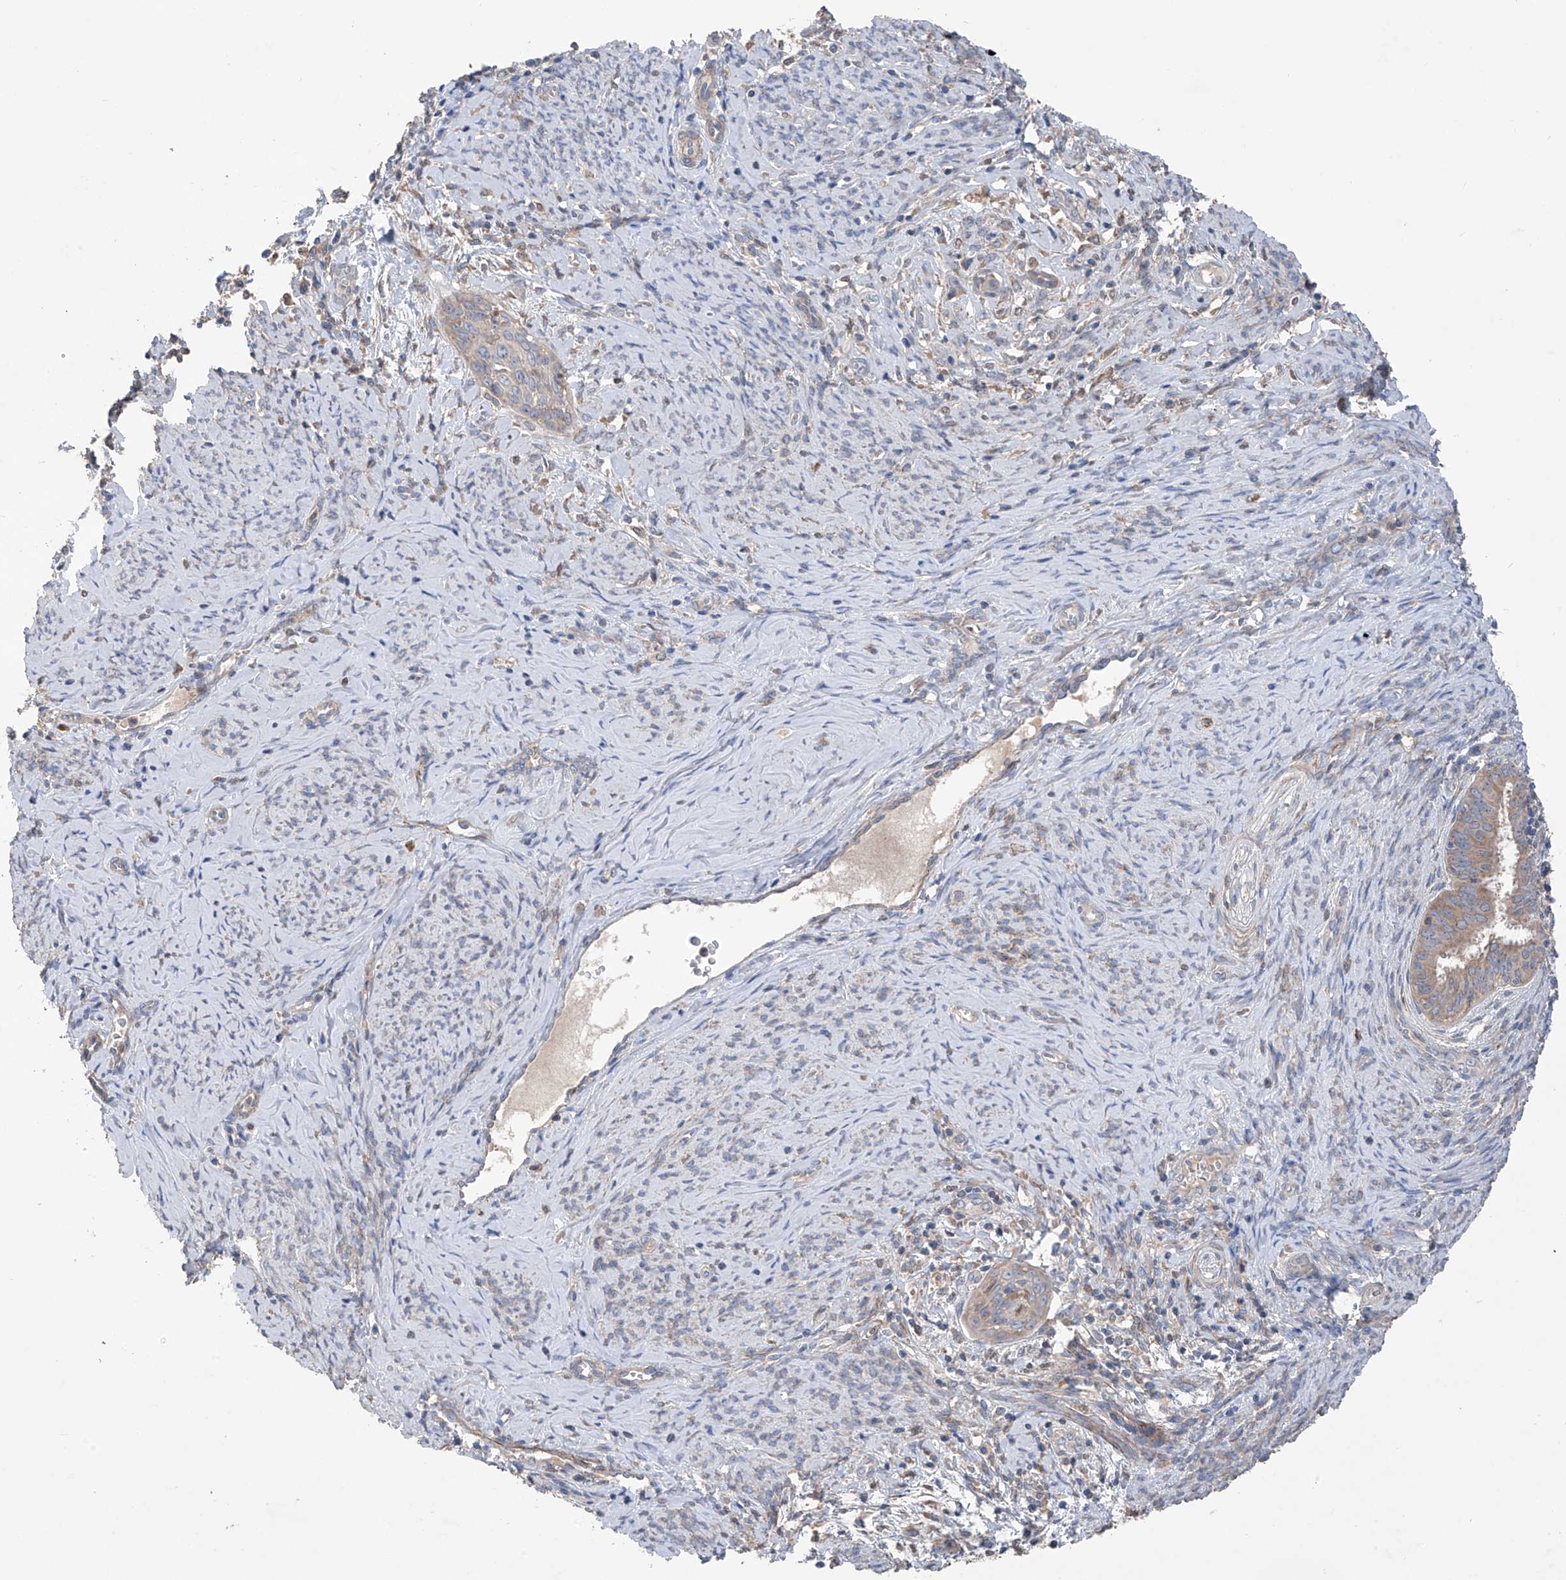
{"staining": {"intensity": "negative", "quantity": "none", "location": "none"}, "tissue": "cervical cancer", "cell_type": "Tumor cells", "image_type": "cancer", "snomed": [{"axis": "morphology", "description": "Squamous cell carcinoma, NOS"}, {"axis": "topography", "description": "Cervix"}], "caption": "There is no significant expression in tumor cells of cervical cancer (squamous cell carcinoma).", "gene": "GALNTL6", "patient": {"sex": "female", "age": 33}}